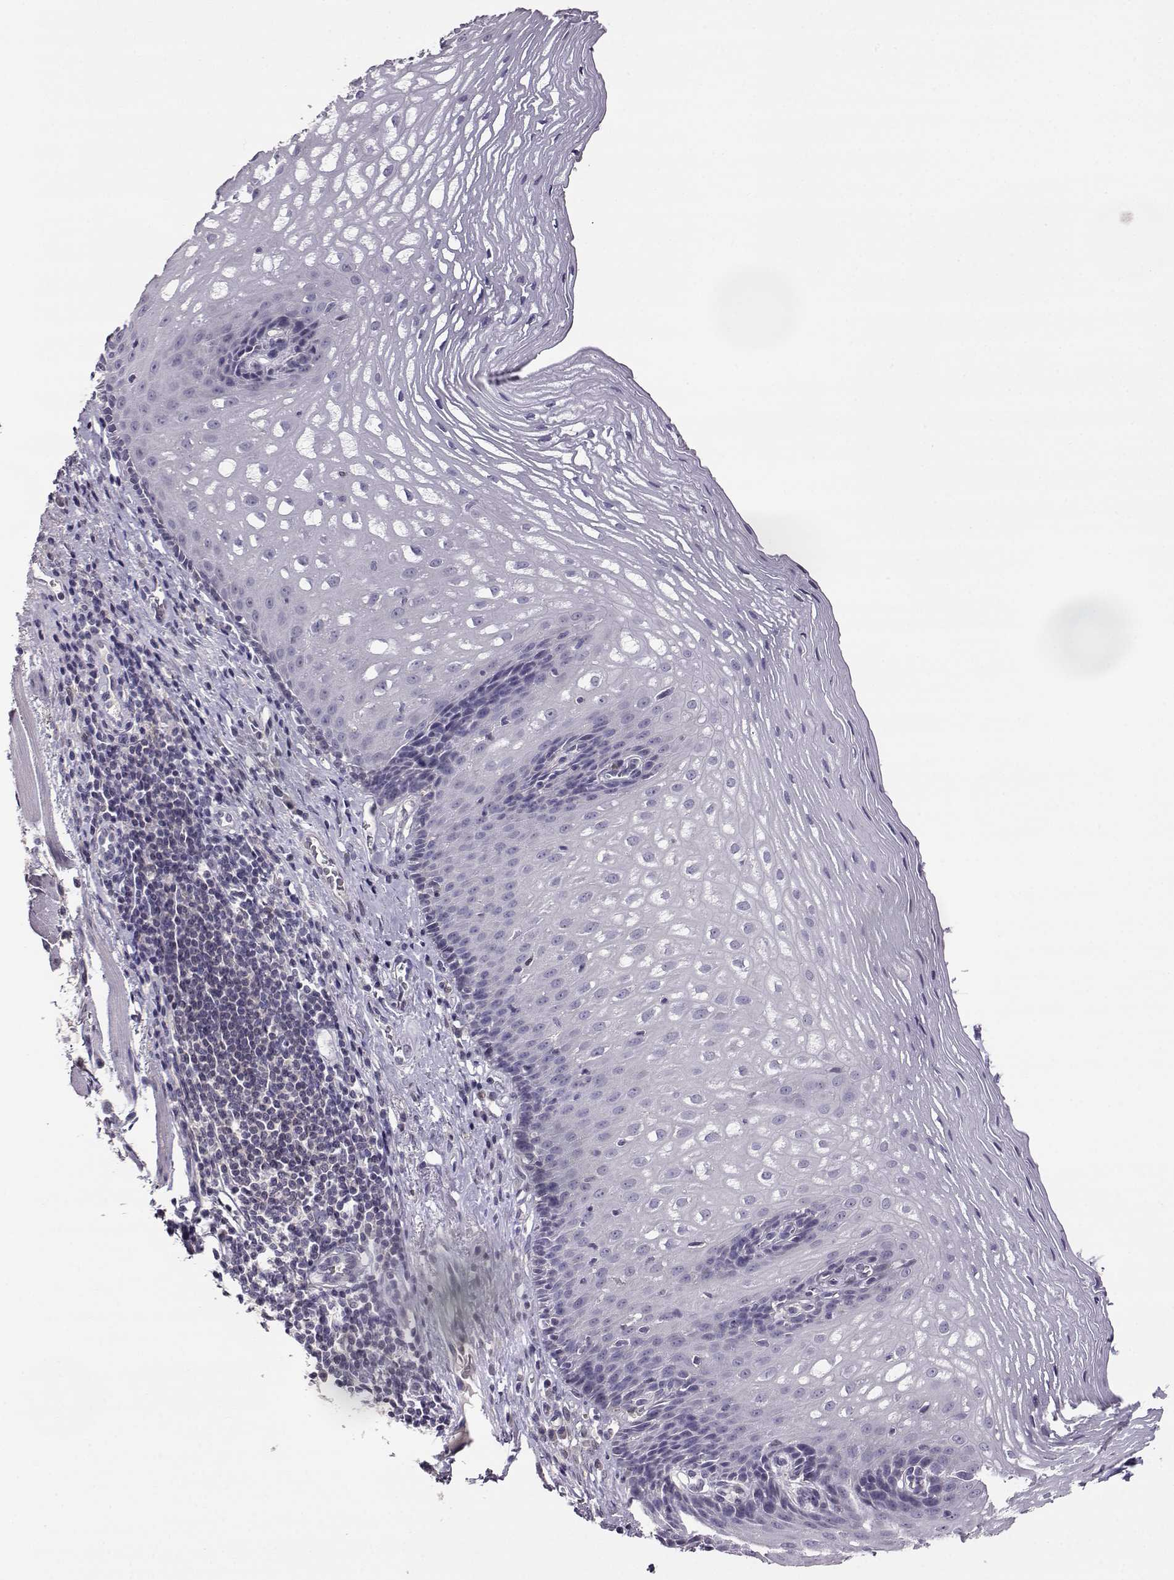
{"staining": {"intensity": "negative", "quantity": "none", "location": "none"}, "tissue": "esophagus", "cell_type": "Squamous epithelial cells", "image_type": "normal", "snomed": [{"axis": "morphology", "description": "Normal tissue, NOS"}, {"axis": "topography", "description": "Esophagus"}], "caption": "An IHC micrograph of benign esophagus is shown. There is no staining in squamous epithelial cells of esophagus.", "gene": "AKR1B1", "patient": {"sex": "male", "age": 76}}